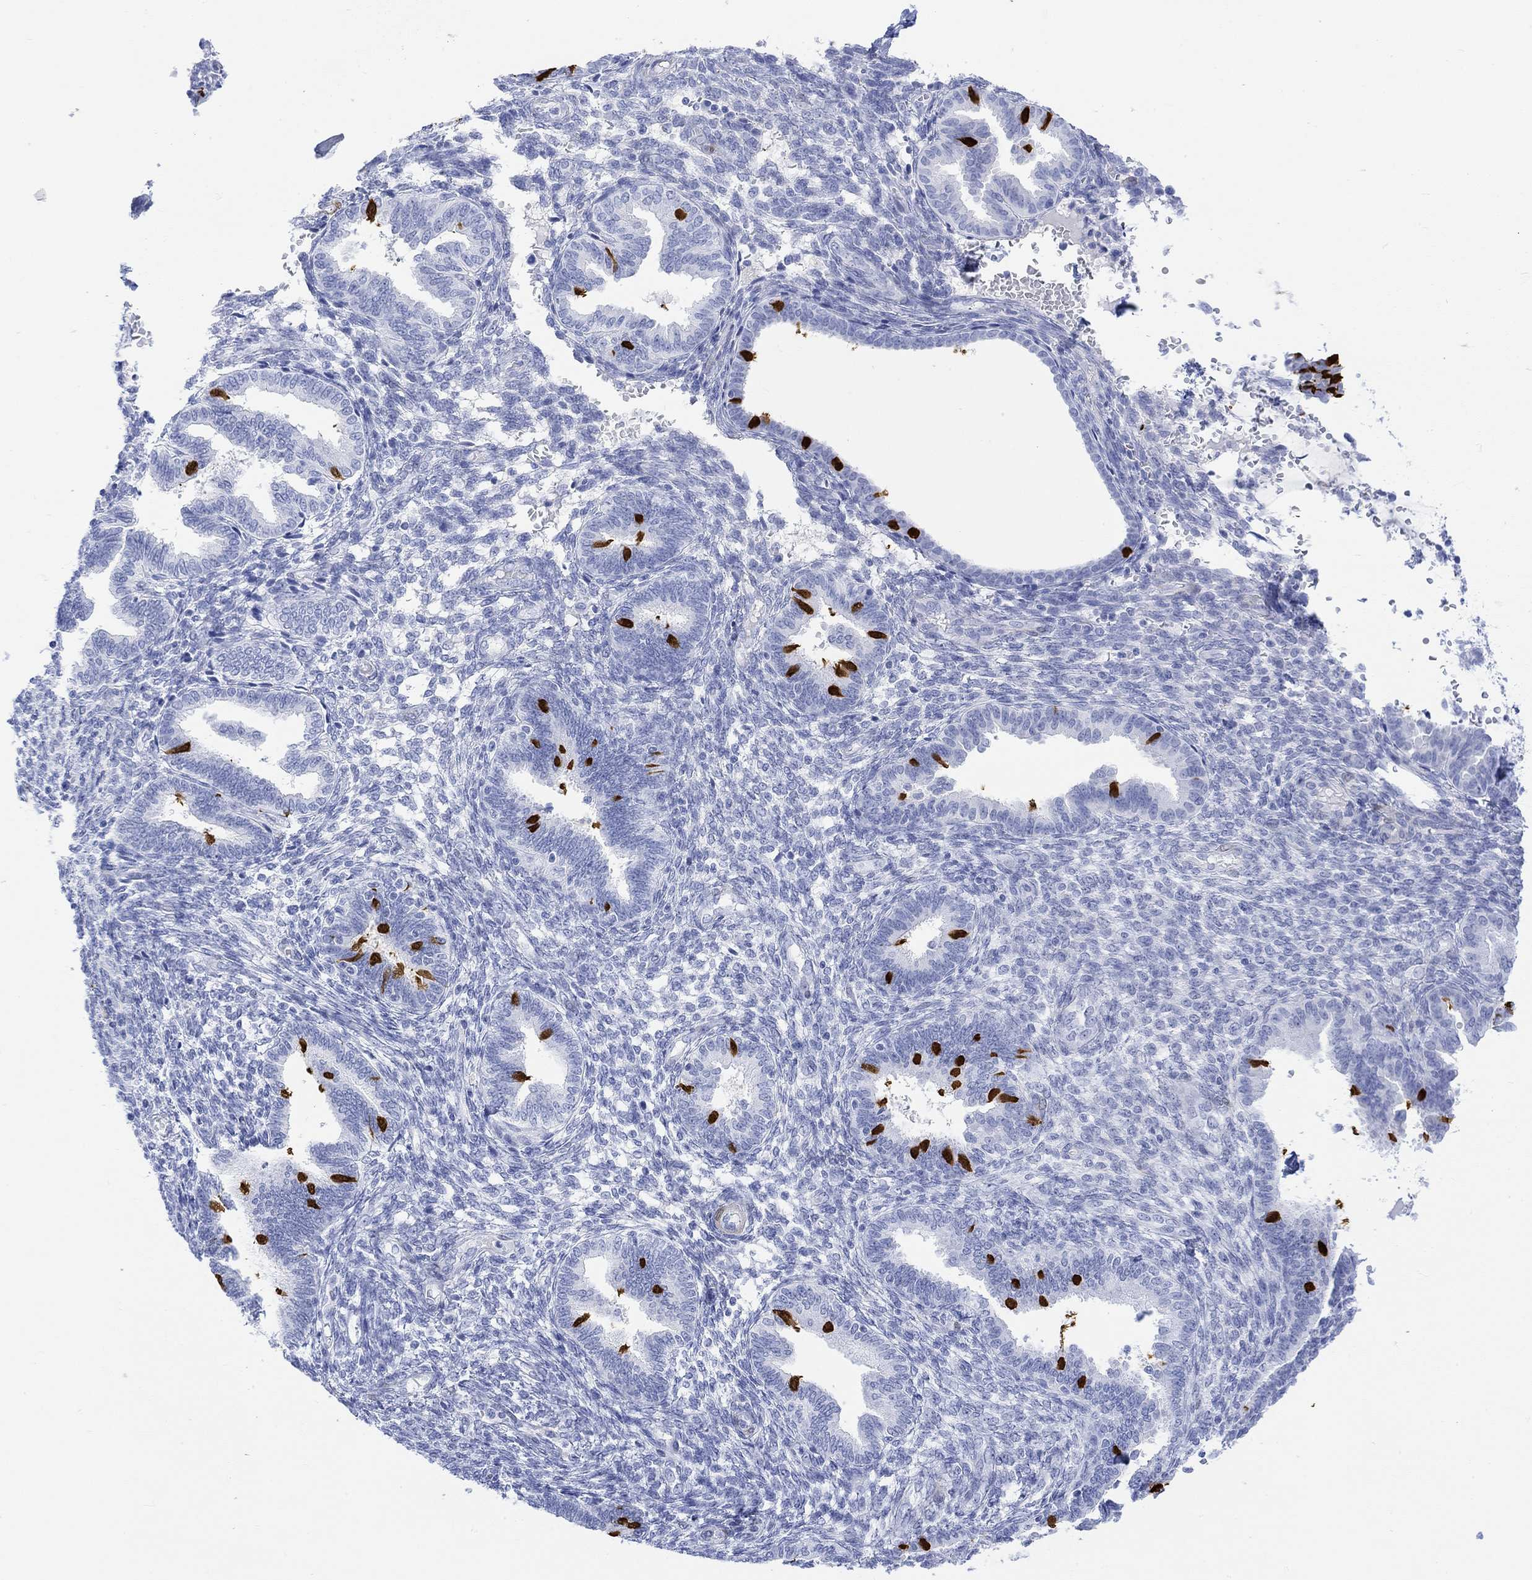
{"staining": {"intensity": "negative", "quantity": "none", "location": "none"}, "tissue": "endometrium", "cell_type": "Cells in endometrial stroma", "image_type": "normal", "snomed": [{"axis": "morphology", "description": "Normal tissue, NOS"}, {"axis": "topography", "description": "Endometrium"}], "caption": "Immunohistochemical staining of benign human endometrium exhibits no significant positivity in cells in endometrial stroma.", "gene": "TPPP3", "patient": {"sex": "female", "age": 42}}